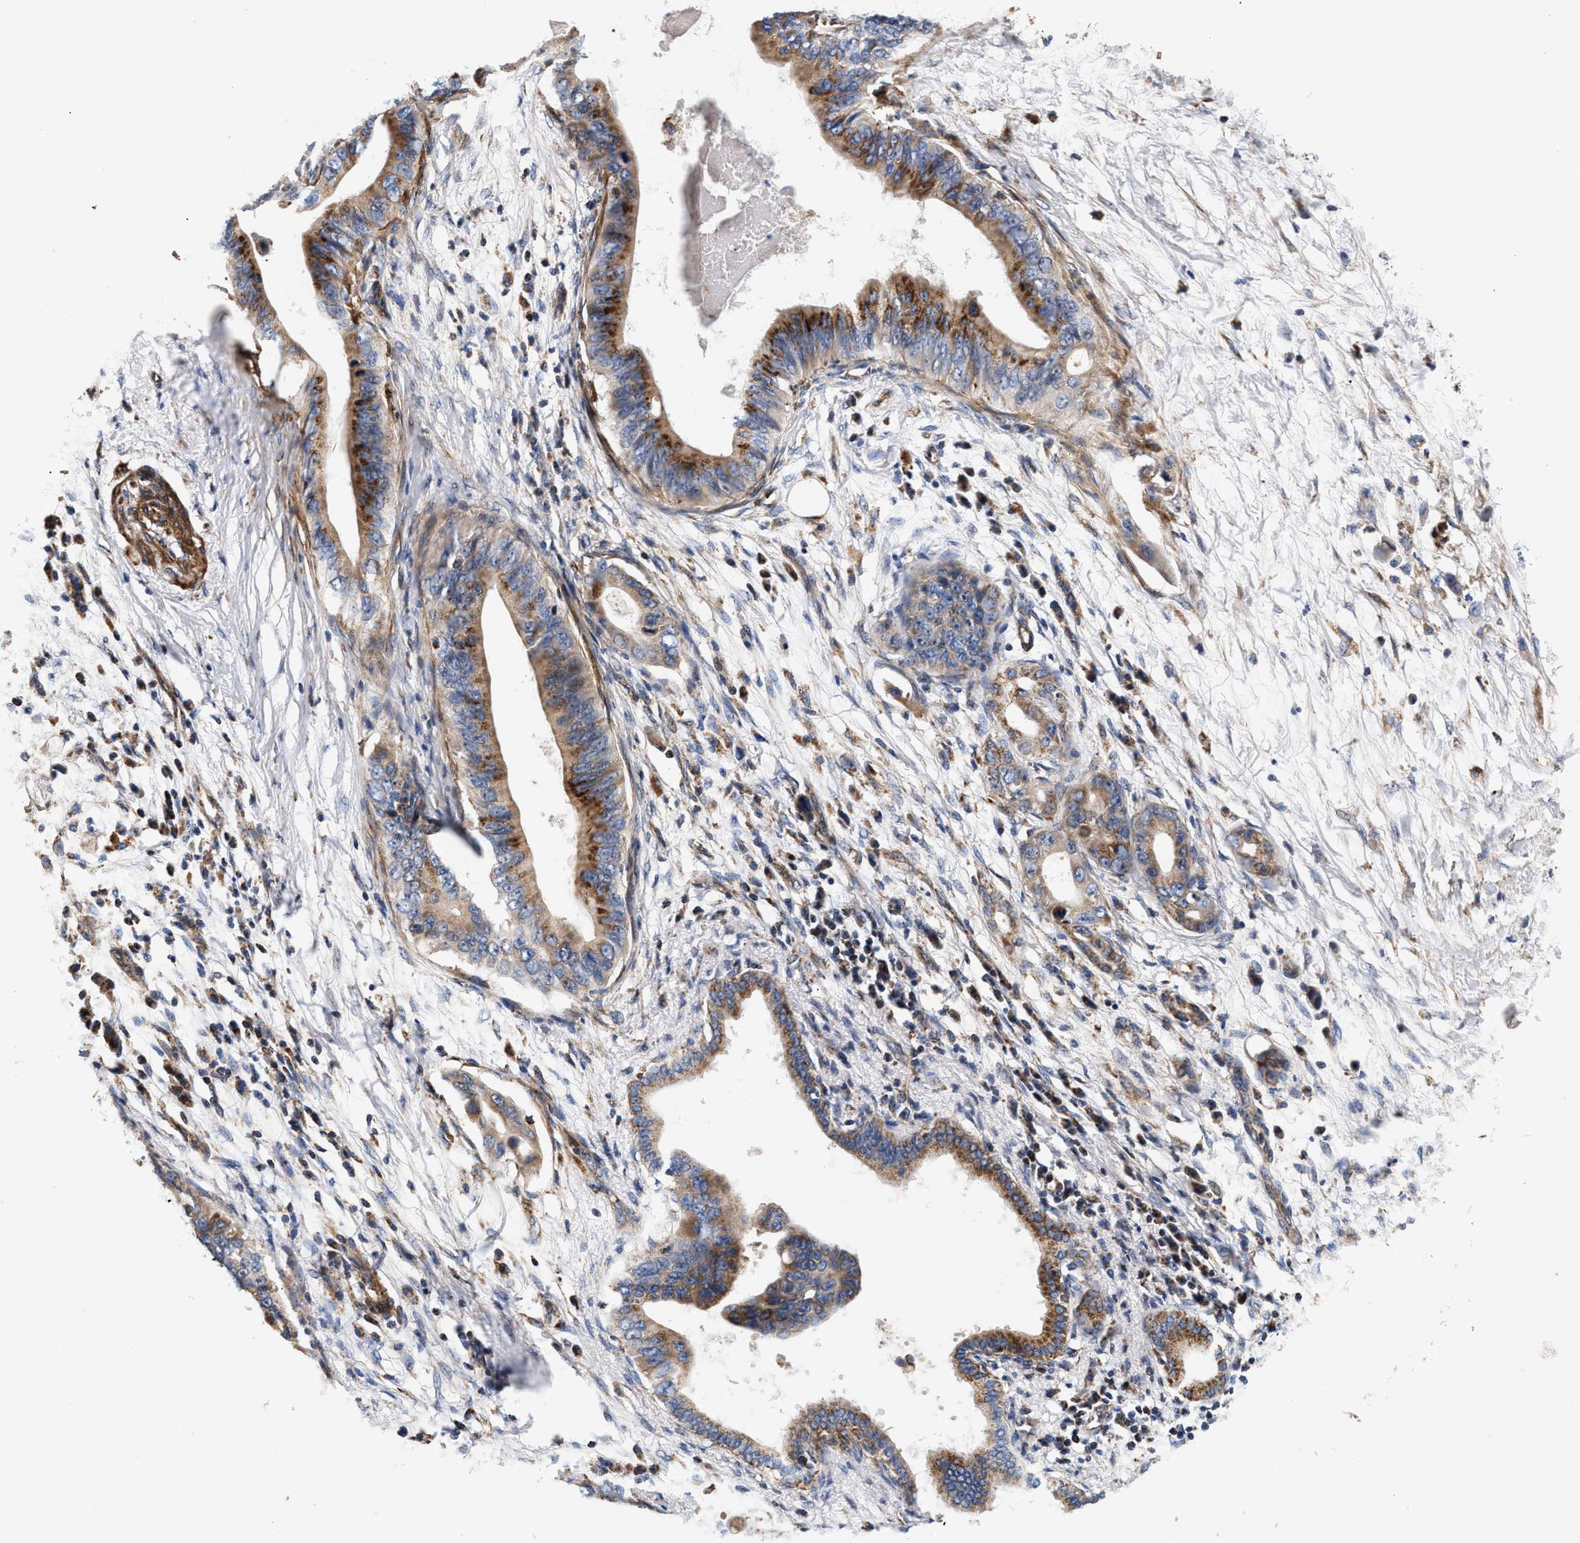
{"staining": {"intensity": "moderate", "quantity": ">75%", "location": "cytoplasmic/membranous"}, "tissue": "pancreatic cancer", "cell_type": "Tumor cells", "image_type": "cancer", "snomed": [{"axis": "morphology", "description": "Adenocarcinoma, NOS"}, {"axis": "topography", "description": "Pancreas"}], "caption": "IHC photomicrograph of human pancreatic cancer (adenocarcinoma) stained for a protein (brown), which exhibits medium levels of moderate cytoplasmic/membranous positivity in approximately >75% of tumor cells.", "gene": "SGK1", "patient": {"sex": "male", "age": 77}}